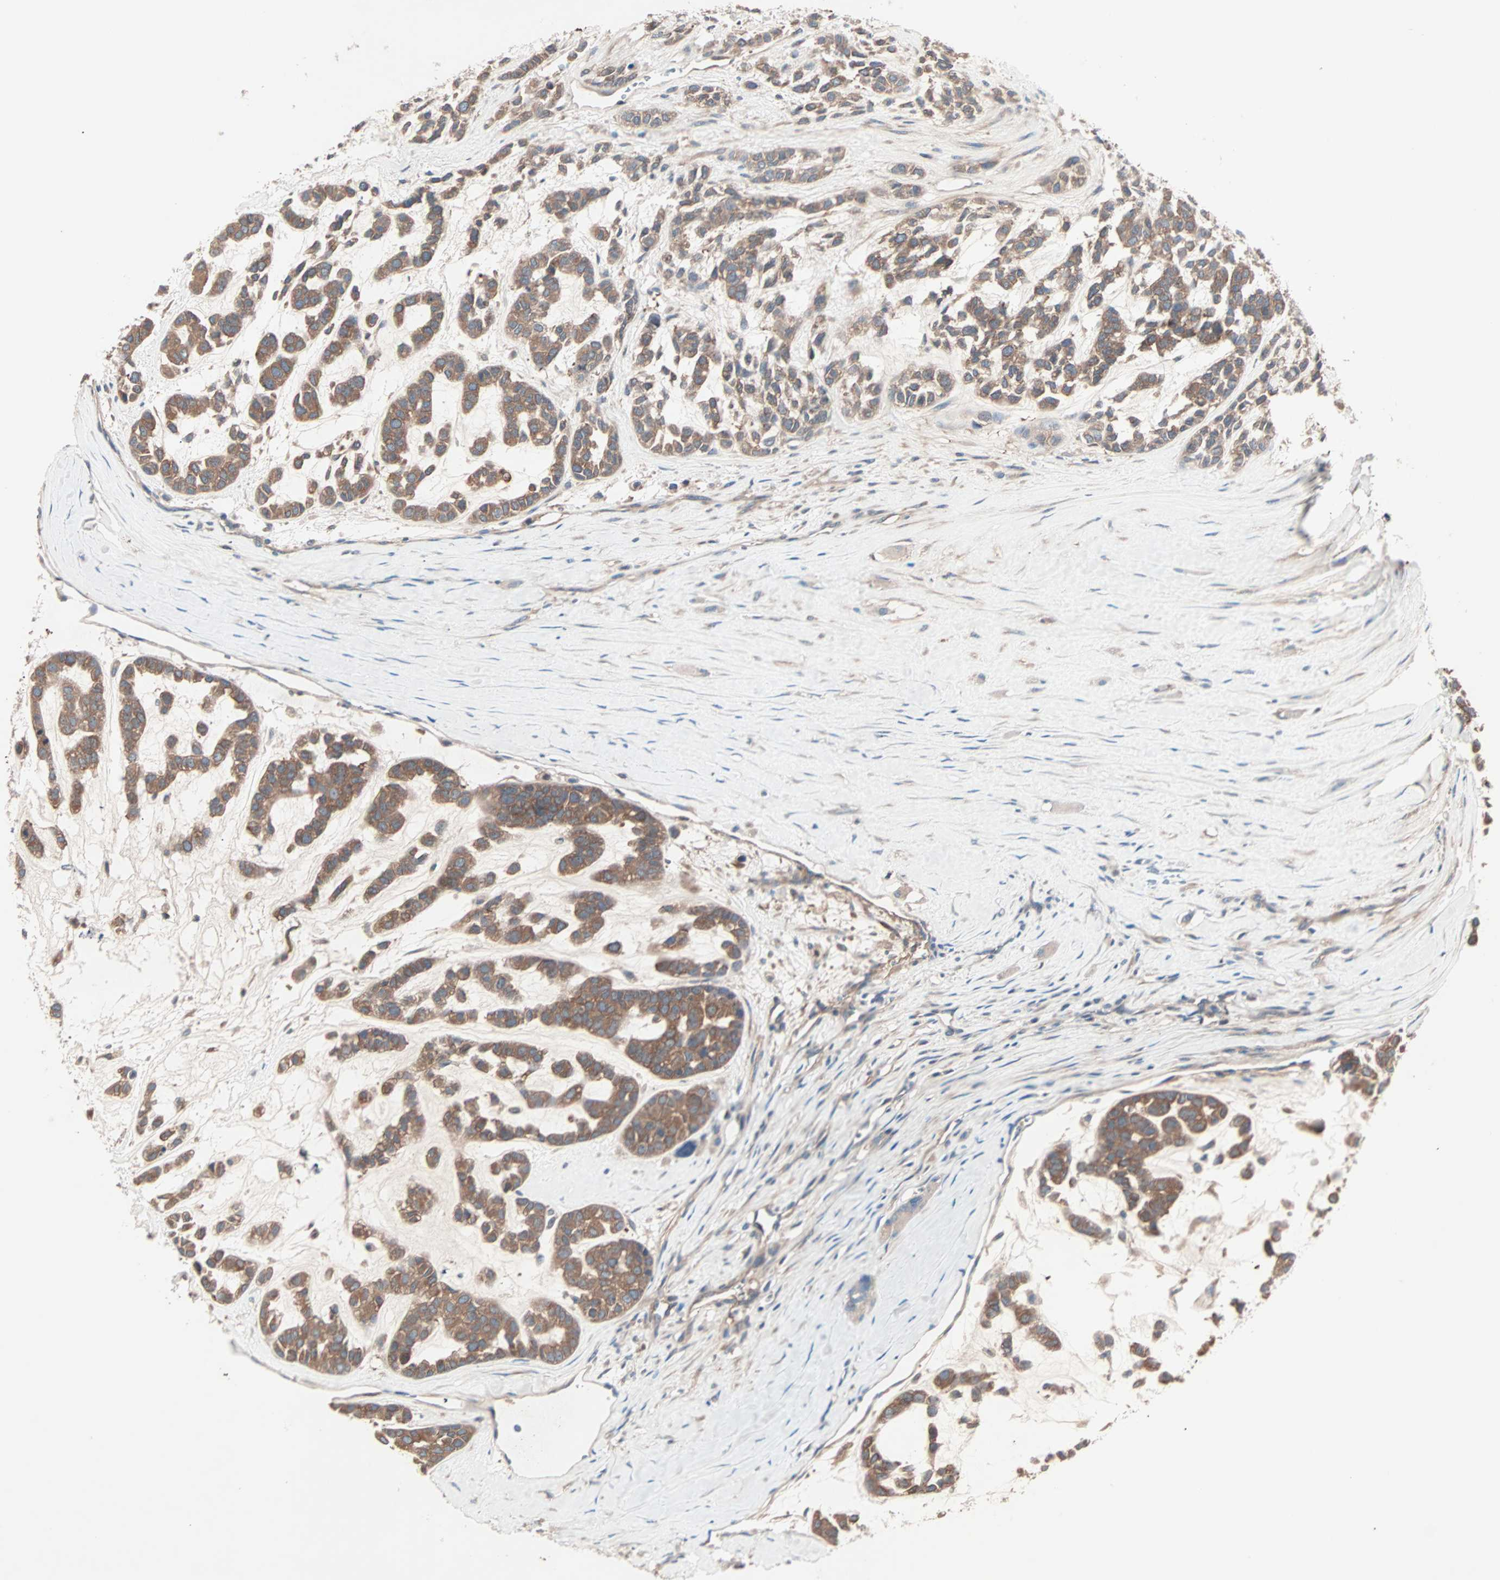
{"staining": {"intensity": "moderate", "quantity": ">75%", "location": "cytoplasmic/membranous"}, "tissue": "head and neck cancer", "cell_type": "Tumor cells", "image_type": "cancer", "snomed": [{"axis": "morphology", "description": "Adenocarcinoma, NOS"}, {"axis": "morphology", "description": "Adenoma, NOS"}, {"axis": "topography", "description": "Head-Neck"}], "caption": "Immunohistochemistry image of neoplastic tissue: human head and neck cancer (adenoma) stained using immunohistochemistry (IHC) reveals medium levels of moderate protein expression localized specifically in the cytoplasmic/membranous of tumor cells, appearing as a cytoplasmic/membranous brown color.", "gene": "CAD", "patient": {"sex": "female", "age": 55}}